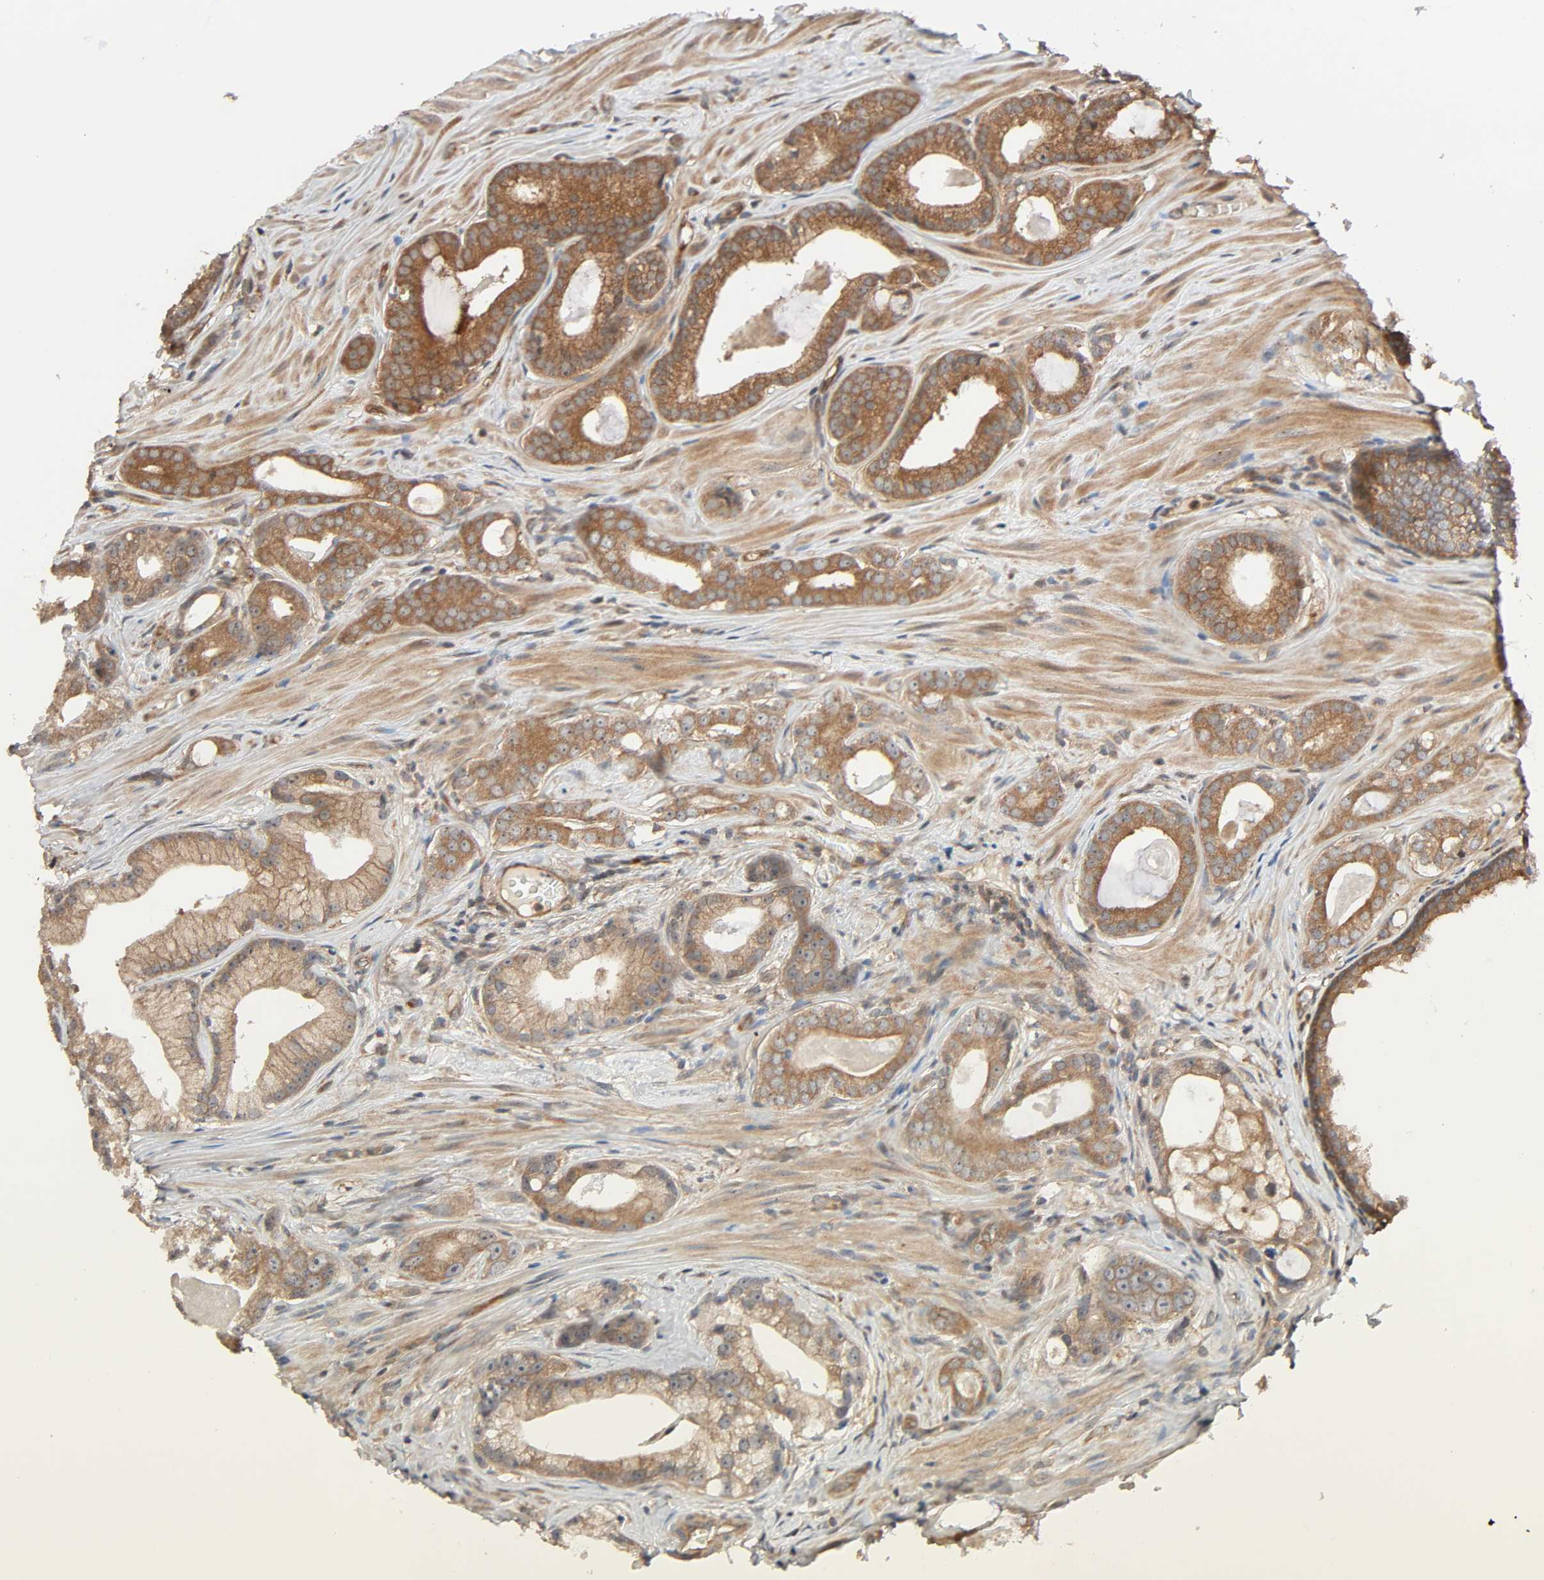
{"staining": {"intensity": "moderate", "quantity": ">75%", "location": "cytoplasmic/membranous"}, "tissue": "prostate cancer", "cell_type": "Tumor cells", "image_type": "cancer", "snomed": [{"axis": "morphology", "description": "Adenocarcinoma, Low grade"}, {"axis": "topography", "description": "Prostate"}], "caption": "High-magnification brightfield microscopy of prostate cancer stained with DAB (brown) and counterstained with hematoxylin (blue). tumor cells exhibit moderate cytoplasmic/membranous positivity is present in about>75% of cells.", "gene": "PPP2R1B", "patient": {"sex": "male", "age": 59}}